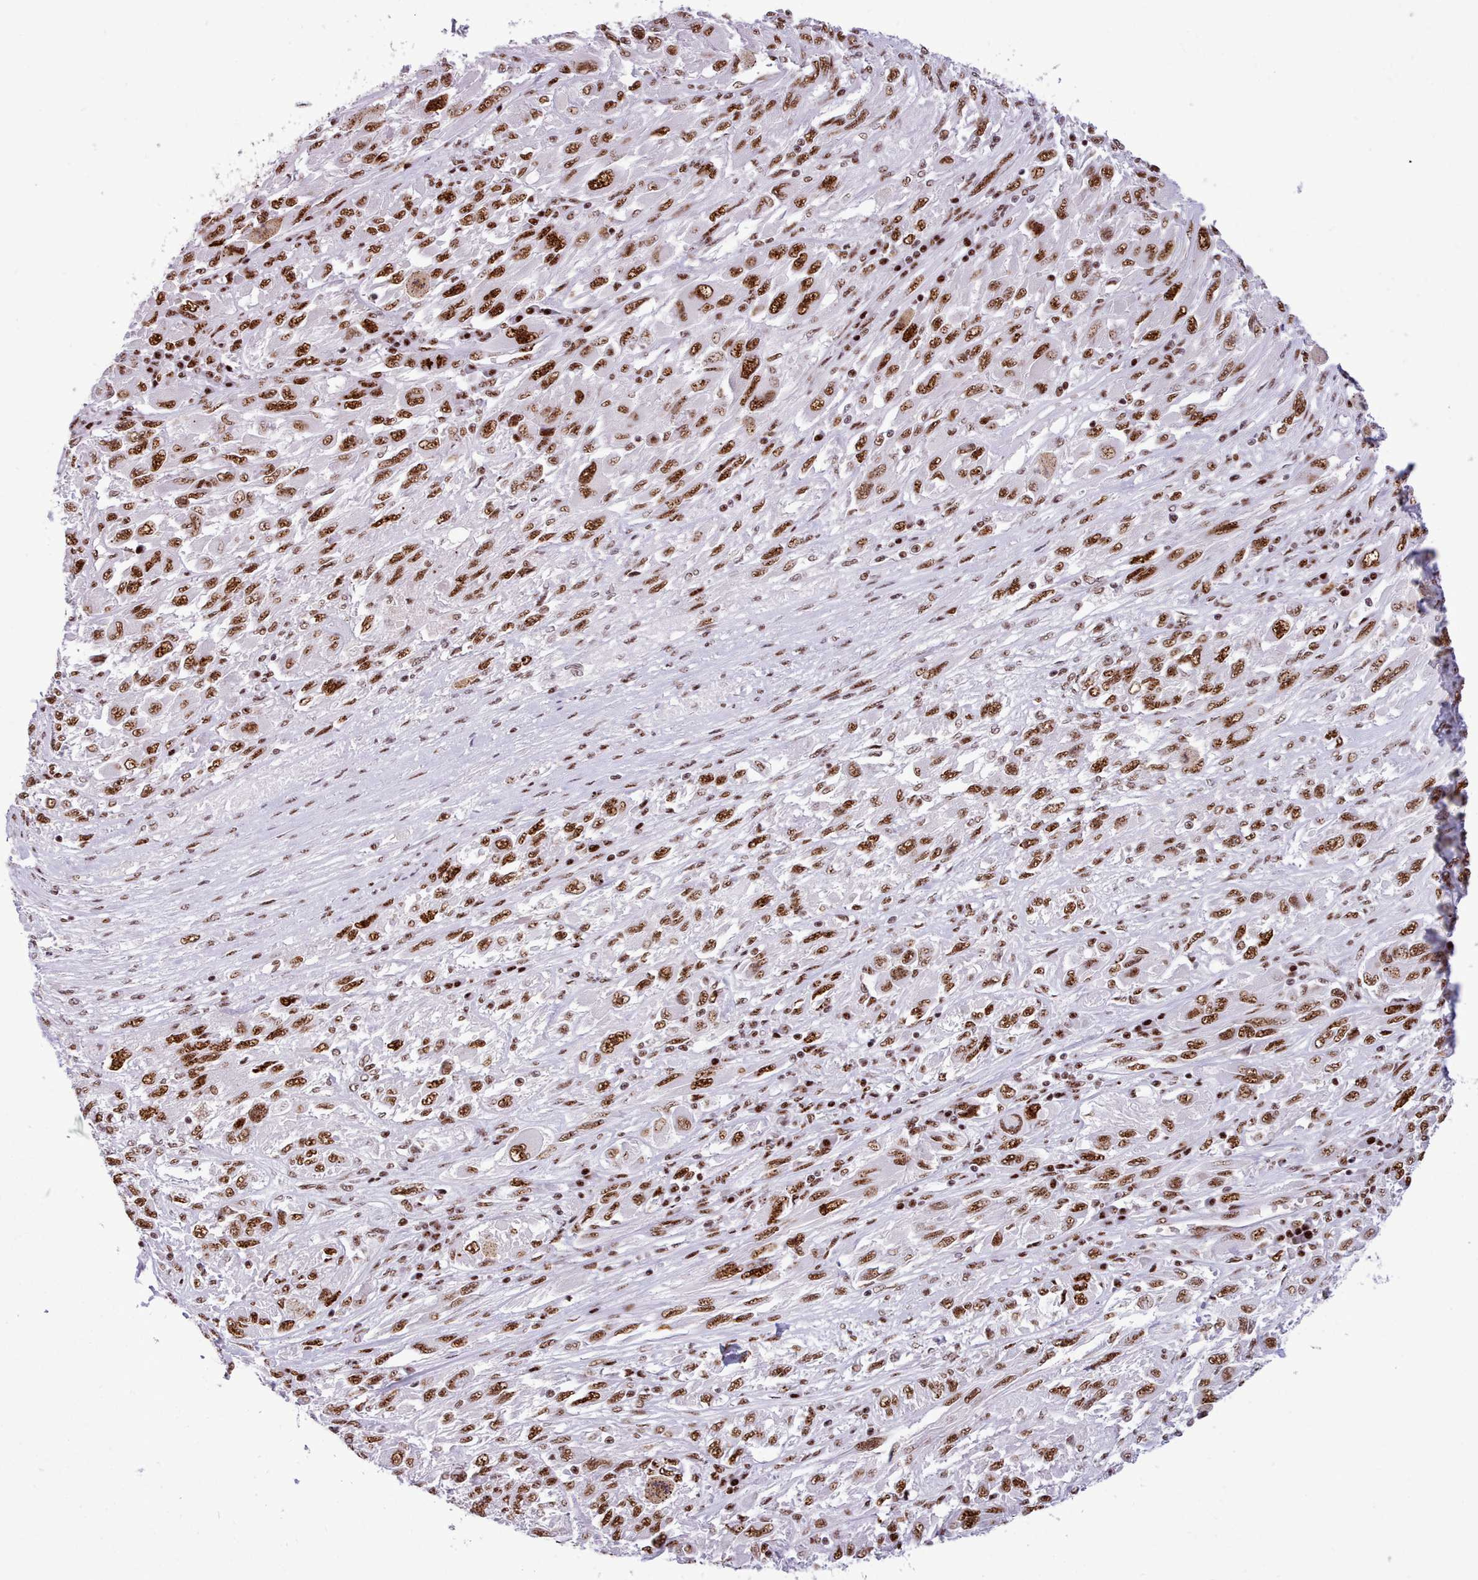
{"staining": {"intensity": "strong", "quantity": ">75%", "location": "nuclear"}, "tissue": "melanoma", "cell_type": "Tumor cells", "image_type": "cancer", "snomed": [{"axis": "morphology", "description": "Malignant melanoma, NOS"}, {"axis": "topography", "description": "Skin"}], "caption": "Brown immunohistochemical staining in human malignant melanoma reveals strong nuclear staining in about >75% of tumor cells.", "gene": "TMEM35B", "patient": {"sex": "female", "age": 91}}